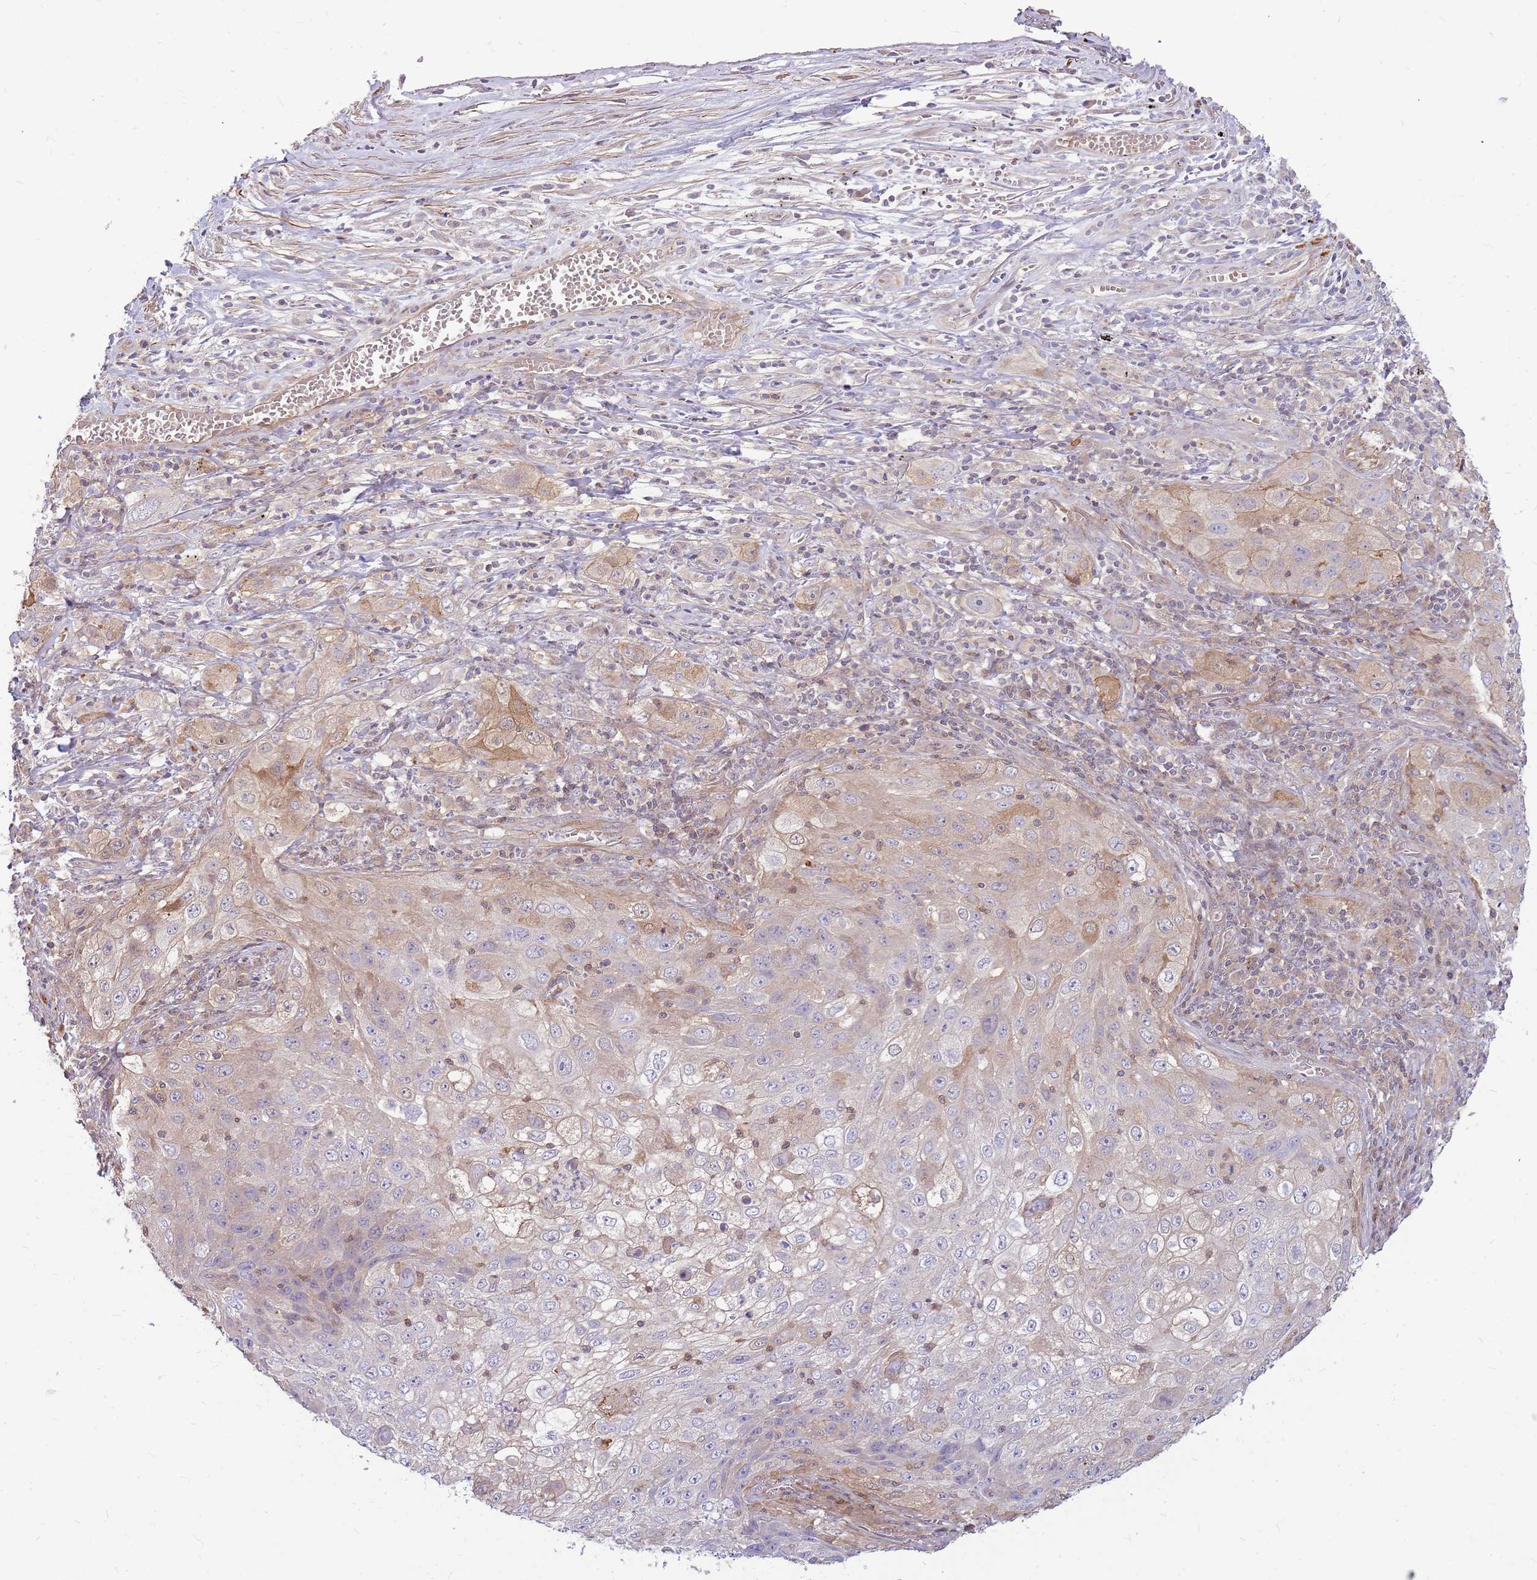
{"staining": {"intensity": "negative", "quantity": "none", "location": "none"}, "tissue": "lung cancer", "cell_type": "Tumor cells", "image_type": "cancer", "snomed": [{"axis": "morphology", "description": "Squamous cell carcinoma, NOS"}, {"axis": "topography", "description": "Lung"}], "caption": "A photomicrograph of human squamous cell carcinoma (lung) is negative for staining in tumor cells. (DAB immunohistochemistry (IHC) visualized using brightfield microscopy, high magnification).", "gene": "MVD", "patient": {"sex": "female", "age": 69}}